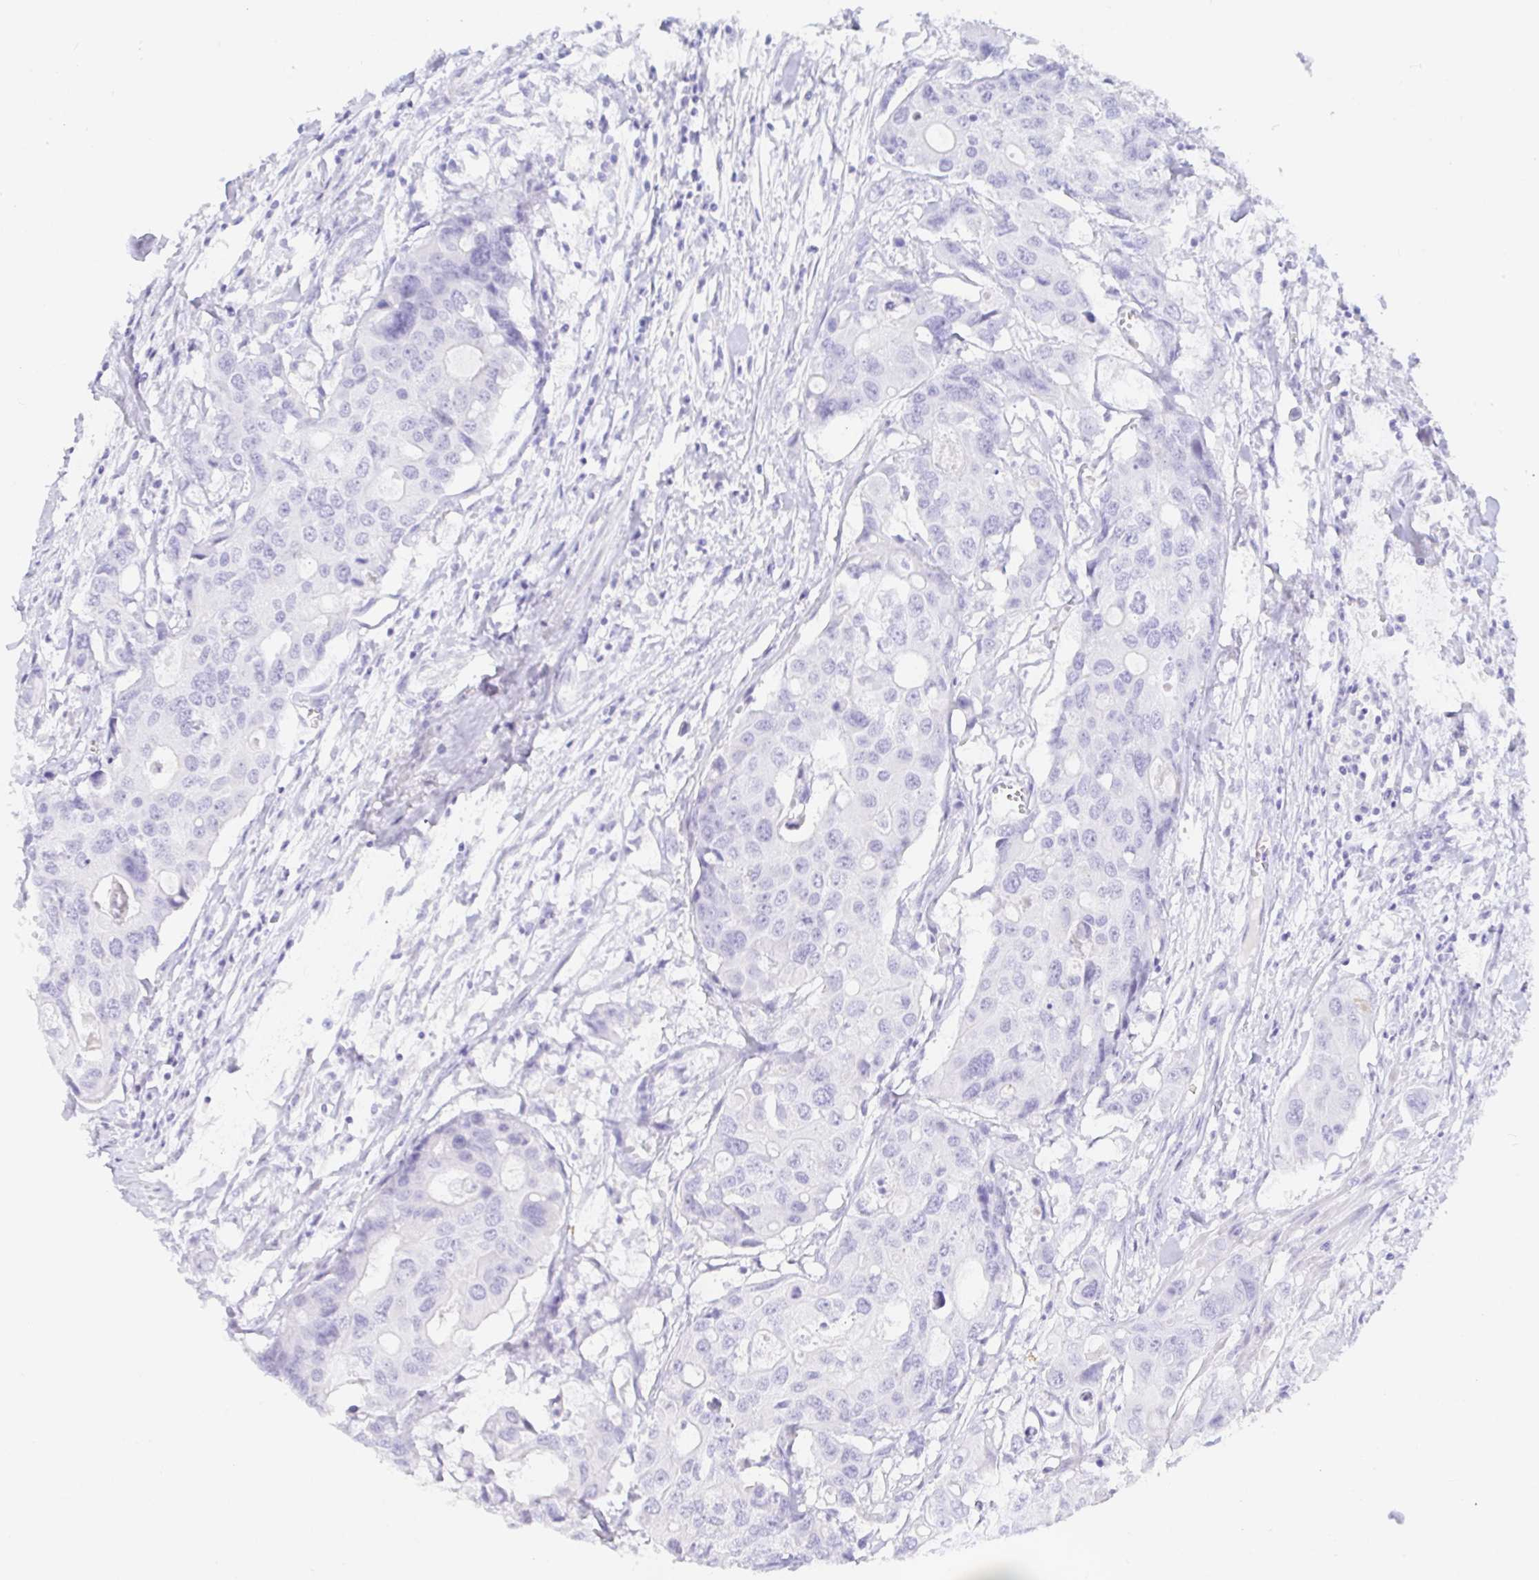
{"staining": {"intensity": "negative", "quantity": "none", "location": "none"}, "tissue": "colorectal cancer", "cell_type": "Tumor cells", "image_type": "cancer", "snomed": [{"axis": "morphology", "description": "Adenocarcinoma, NOS"}, {"axis": "topography", "description": "Colon"}], "caption": "An IHC micrograph of colorectal cancer is shown. There is no staining in tumor cells of colorectal cancer. (Stains: DAB immunohistochemistry with hematoxylin counter stain, Microscopy: brightfield microscopy at high magnification).", "gene": "PAX8", "patient": {"sex": "male", "age": 77}}